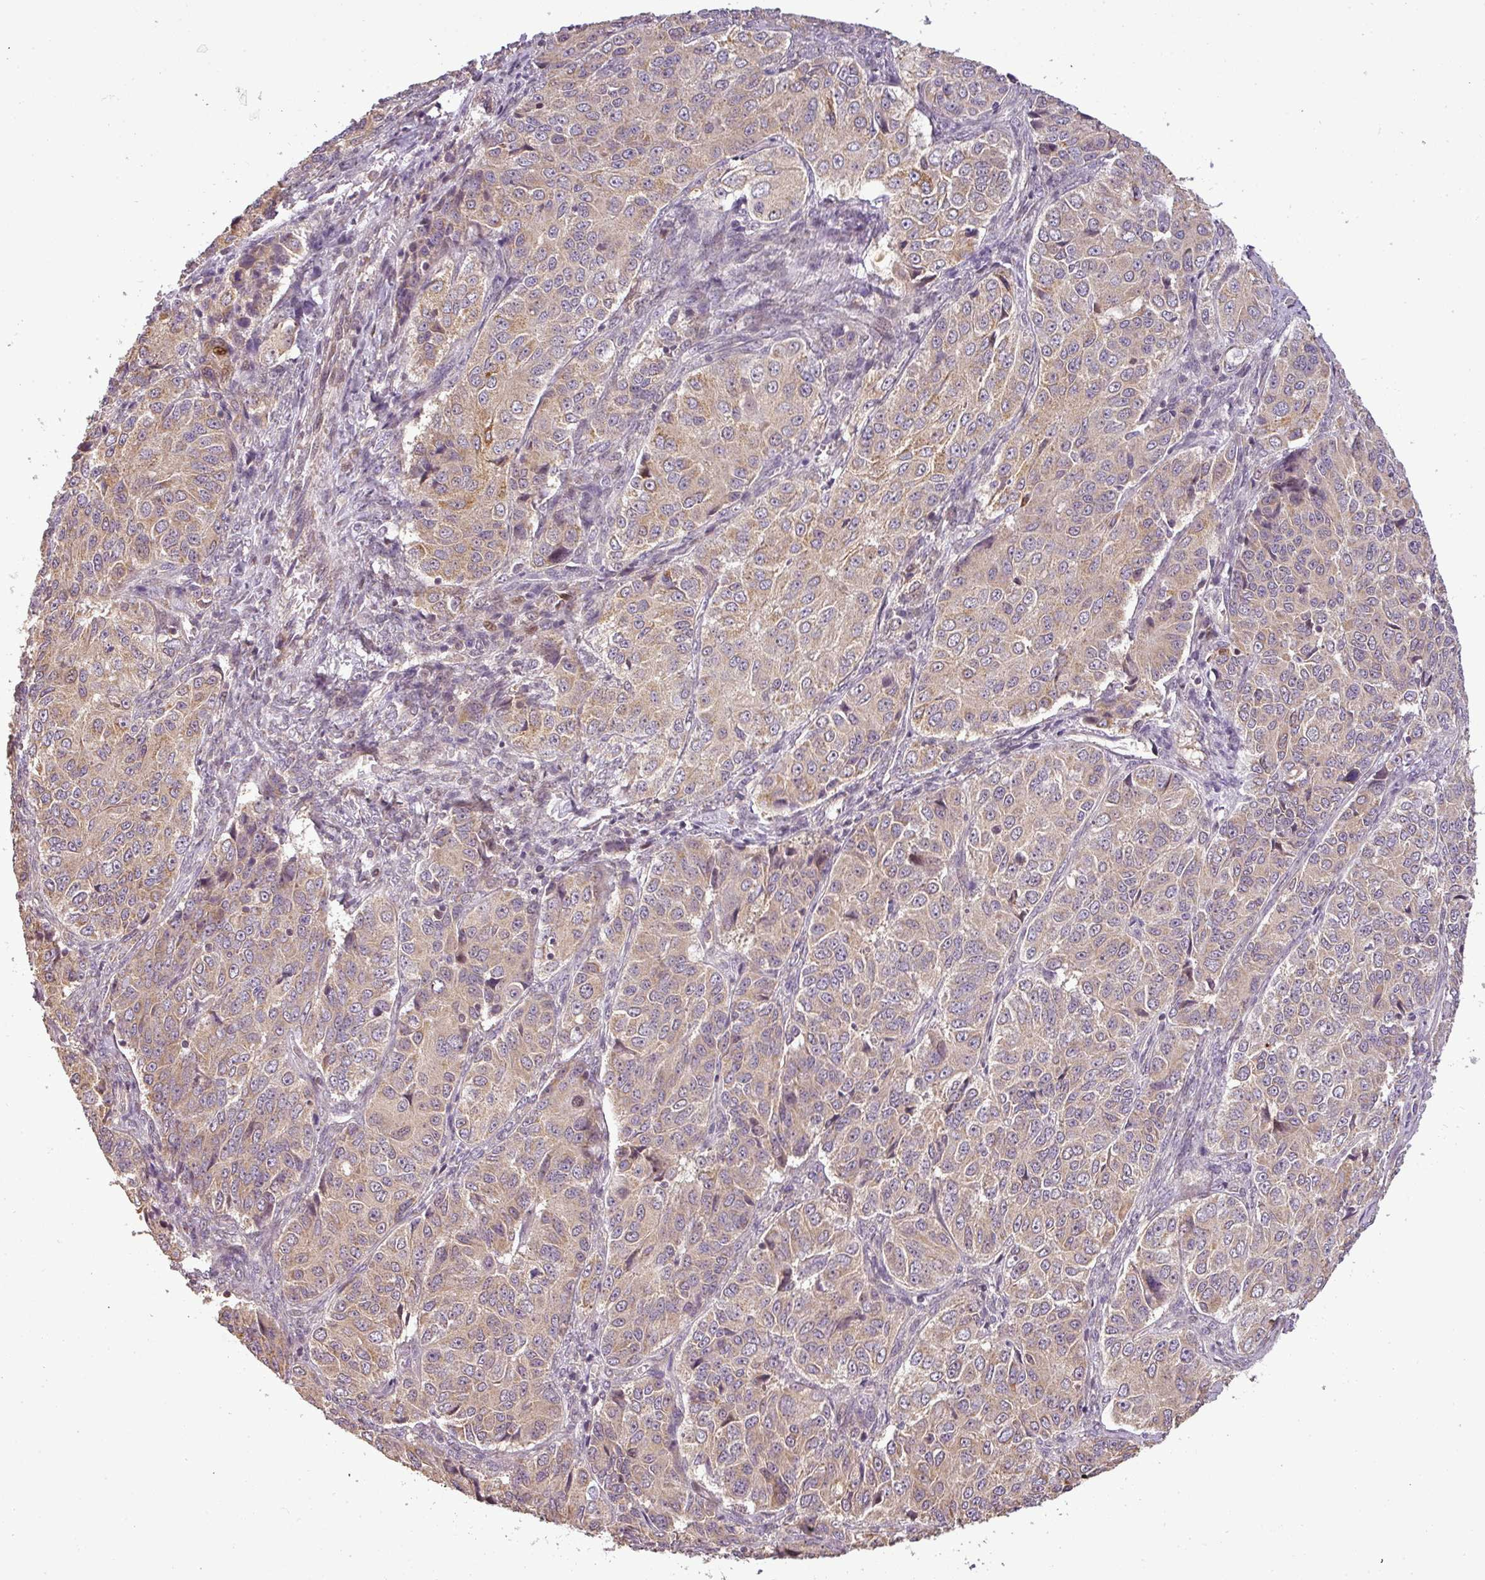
{"staining": {"intensity": "weak", "quantity": ">75%", "location": "cytoplasmic/membranous"}, "tissue": "ovarian cancer", "cell_type": "Tumor cells", "image_type": "cancer", "snomed": [{"axis": "morphology", "description": "Carcinoma, endometroid"}, {"axis": "topography", "description": "Ovary"}], "caption": "A low amount of weak cytoplasmic/membranous expression is present in approximately >75% of tumor cells in ovarian endometroid carcinoma tissue.", "gene": "FAIM", "patient": {"sex": "female", "age": 51}}